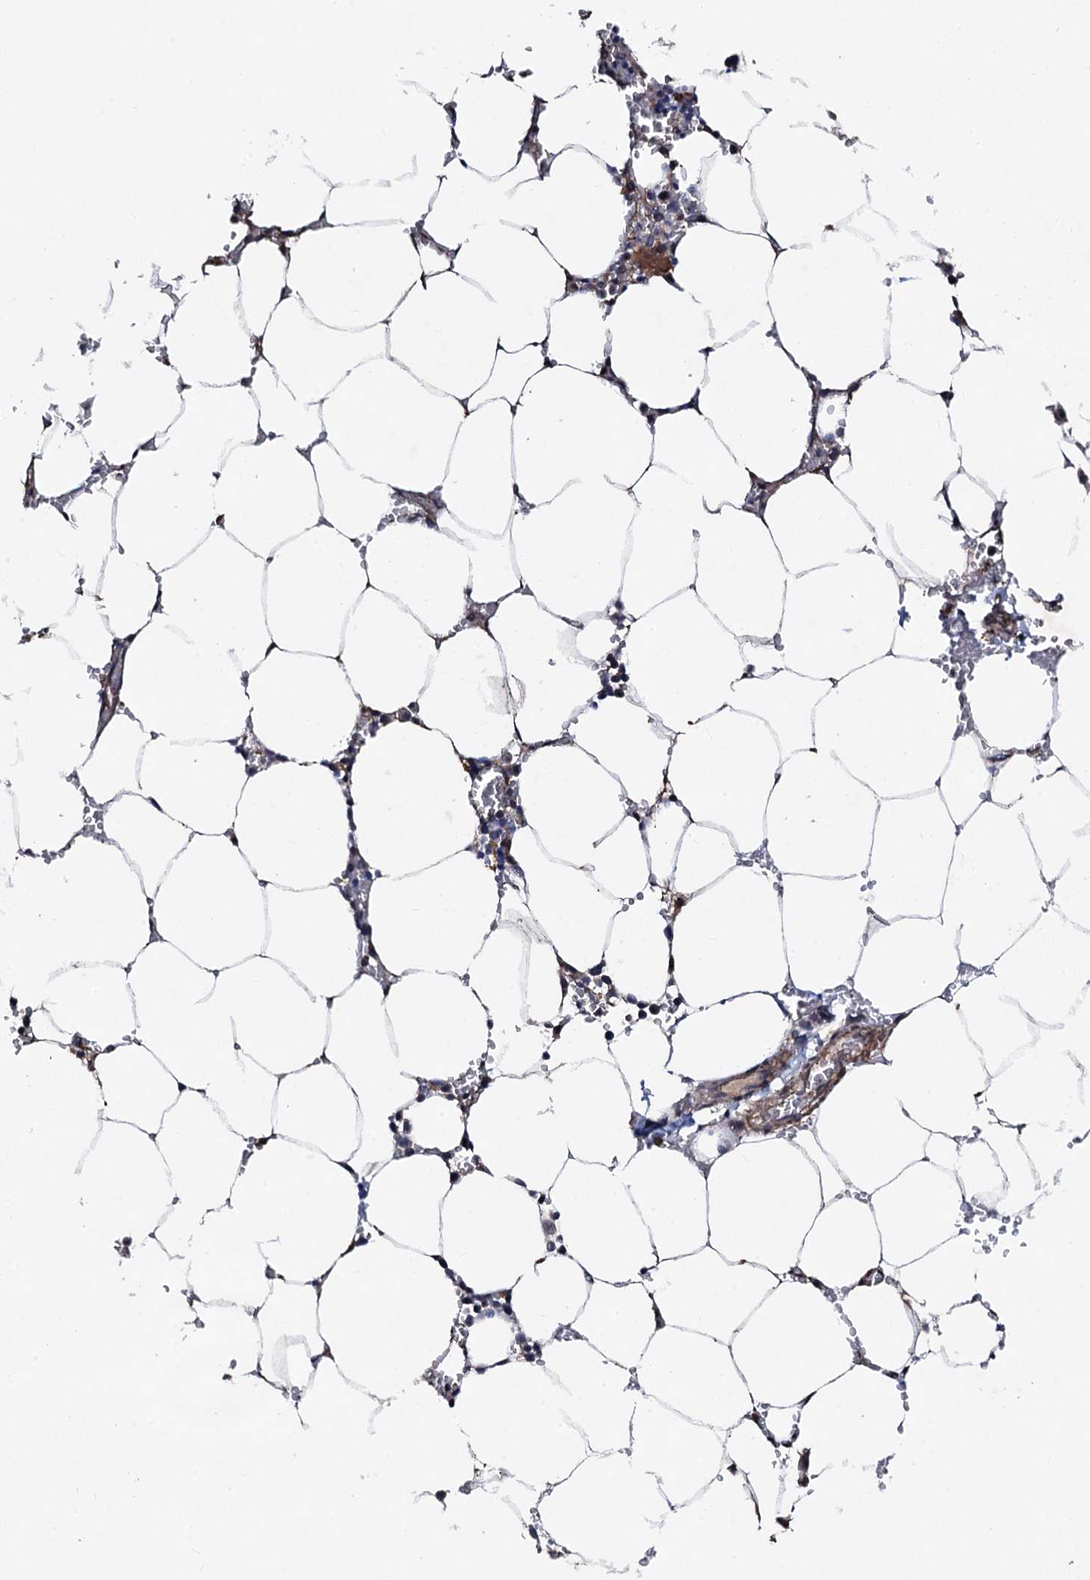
{"staining": {"intensity": "moderate", "quantity": "<25%", "location": "cytoplasmic/membranous"}, "tissue": "bone marrow", "cell_type": "Hematopoietic cells", "image_type": "normal", "snomed": [{"axis": "morphology", "description": "Normal tissue, NOS"}, {"axis": "topography", "description": "Bone marrow"}], "caption": "This histopathology image reveals immunohistochemistry (IHC) staining of normal bone marrow, with low moderate cytoplasmic/membranous expression in approximately <25% of hematopoietic cells.", "gene": "PPTC7", "patient": {"sex": "male", "age": 70}}